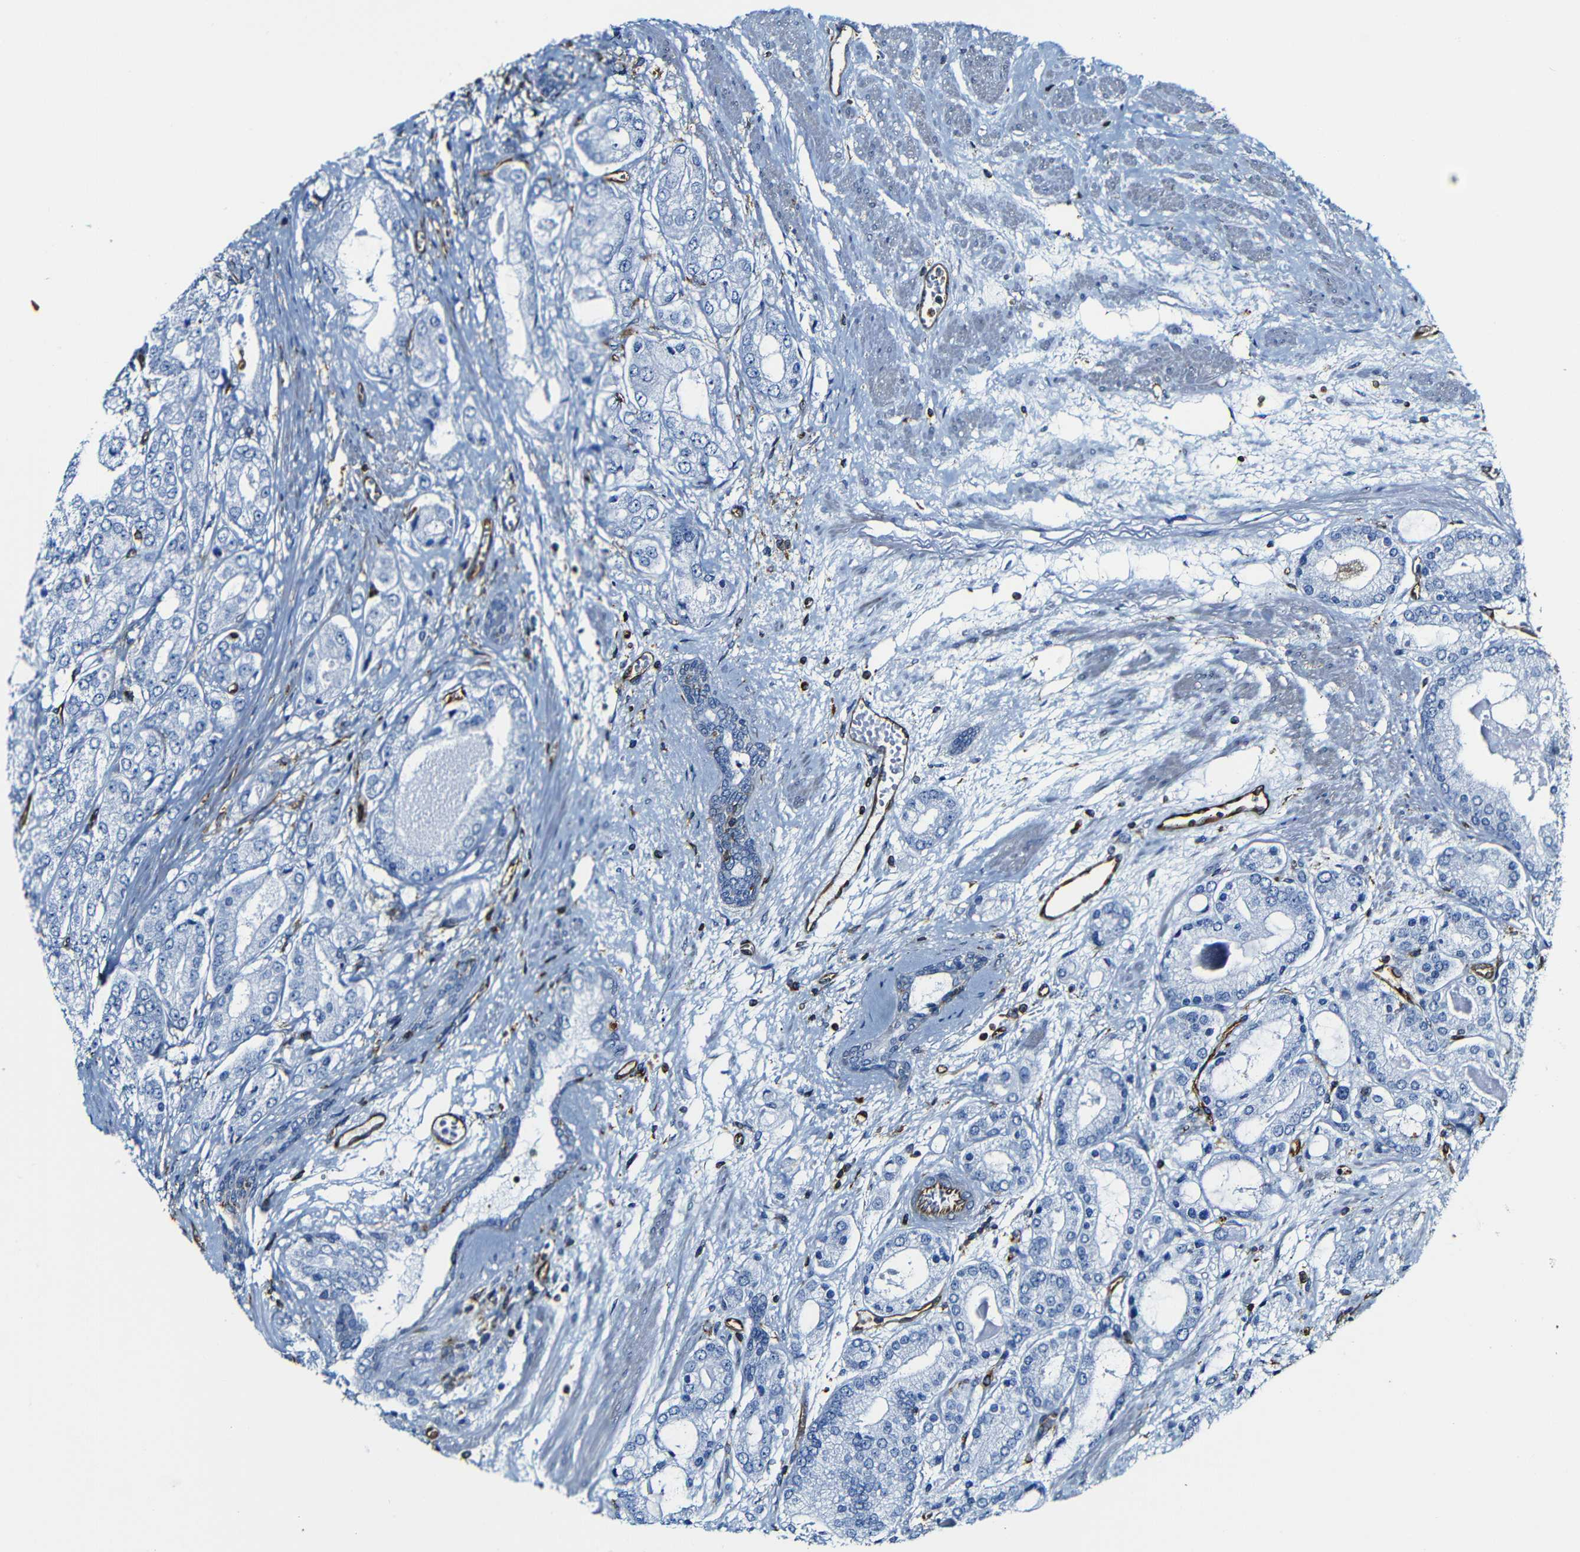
{"staining": {"intensity": "negative", "quantity": "none", "location": "none"}, "tissue": "prostate cancer", "cell_type": "Tumor cells", "image_type": "cancer", "snomed": [{"axis": "morphology", "description": "Adenocarcinoma, High grade"}, {"axis": "topography", "description": "Prostate"}], "caption": "The IHC micrograph has no significant positivity in tumor cells of prostate cancer tissue. The staining is performed using DAB (3,3'-diaminobenzidine) brown chromogen with nuclei counter-stained in using hematoxylin.", "gene": "MSN", "patient": {"sex": "male", "age": 59}}